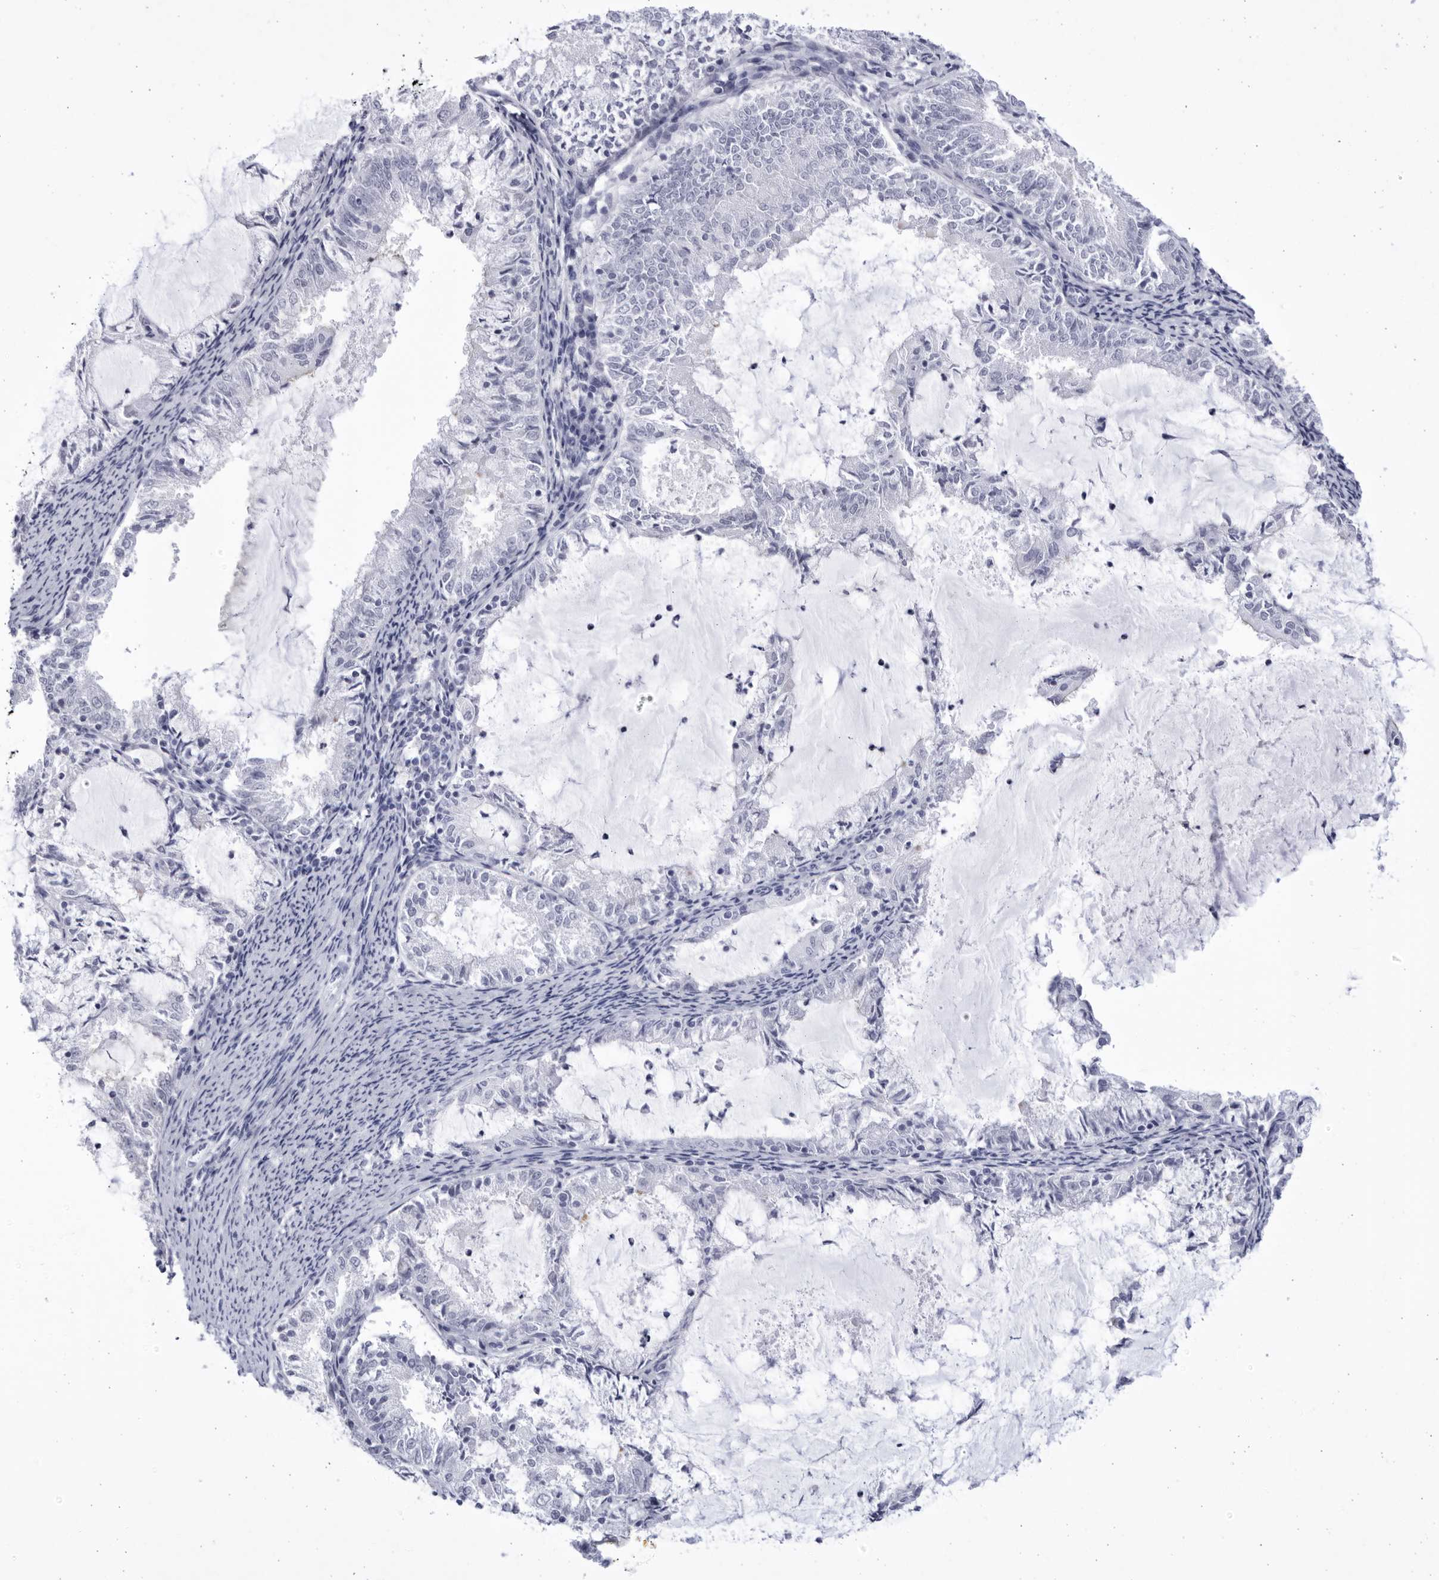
{"staining": {"intensity": "negative", "quantity": "none", "location": "none"}, "tissue": "endometrial cancer", "cell_type": "Tumor cells", "image_type": "cancer", "snomed": [{"axis": "morphology", "description": "Adenocarcinoma, NOS"}, {"axis": "topography", "description": "Endometrium"}], "caption": "This is an immunohistochemistry (IHC) micrograph of endometrial cancer. There is no positivity in tumor cells.", "gene": "CCDC181", "patient": {"sex": "female", "age": 57}}